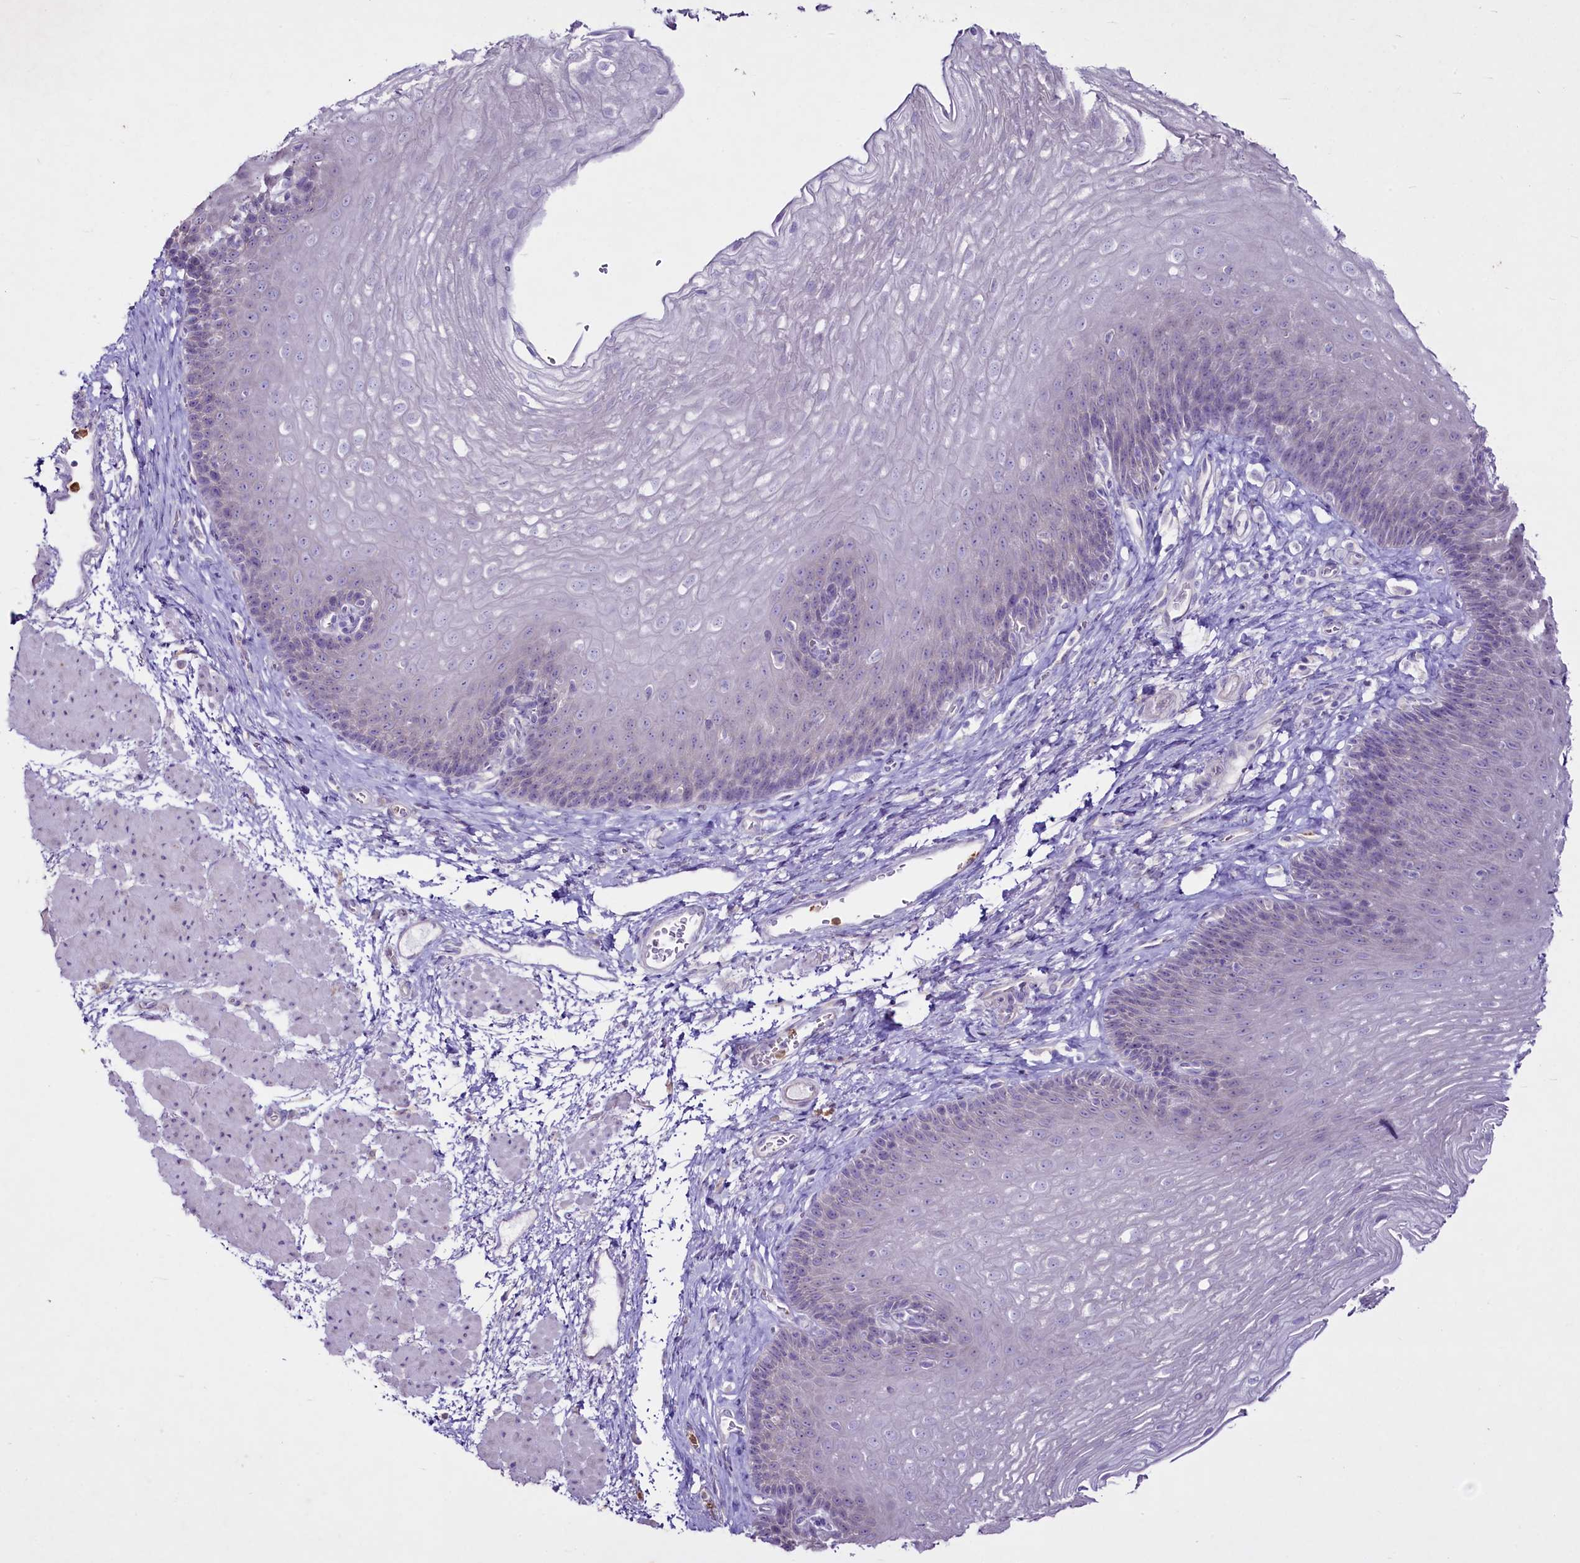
{"staining": {"intensity": "negative", "quantity": "none", "location": "none"}, "tissue": "esophagus", "cell_type": "Squamous epithelial cells", "image_type": "normal", "snomed": [{"axis": "morphology", "description": "Normal tissue, NOS"}, {"axis": "topography", "description": "Esophagus"}], "caption": "Immunohistochemistry (IHC) image of normal human esophagus stained for a protein (brown), which reveals no expression in squamous epithelial cells.", "gene": "FAM209B", "patient": {"sex": "female", "age": 66}}